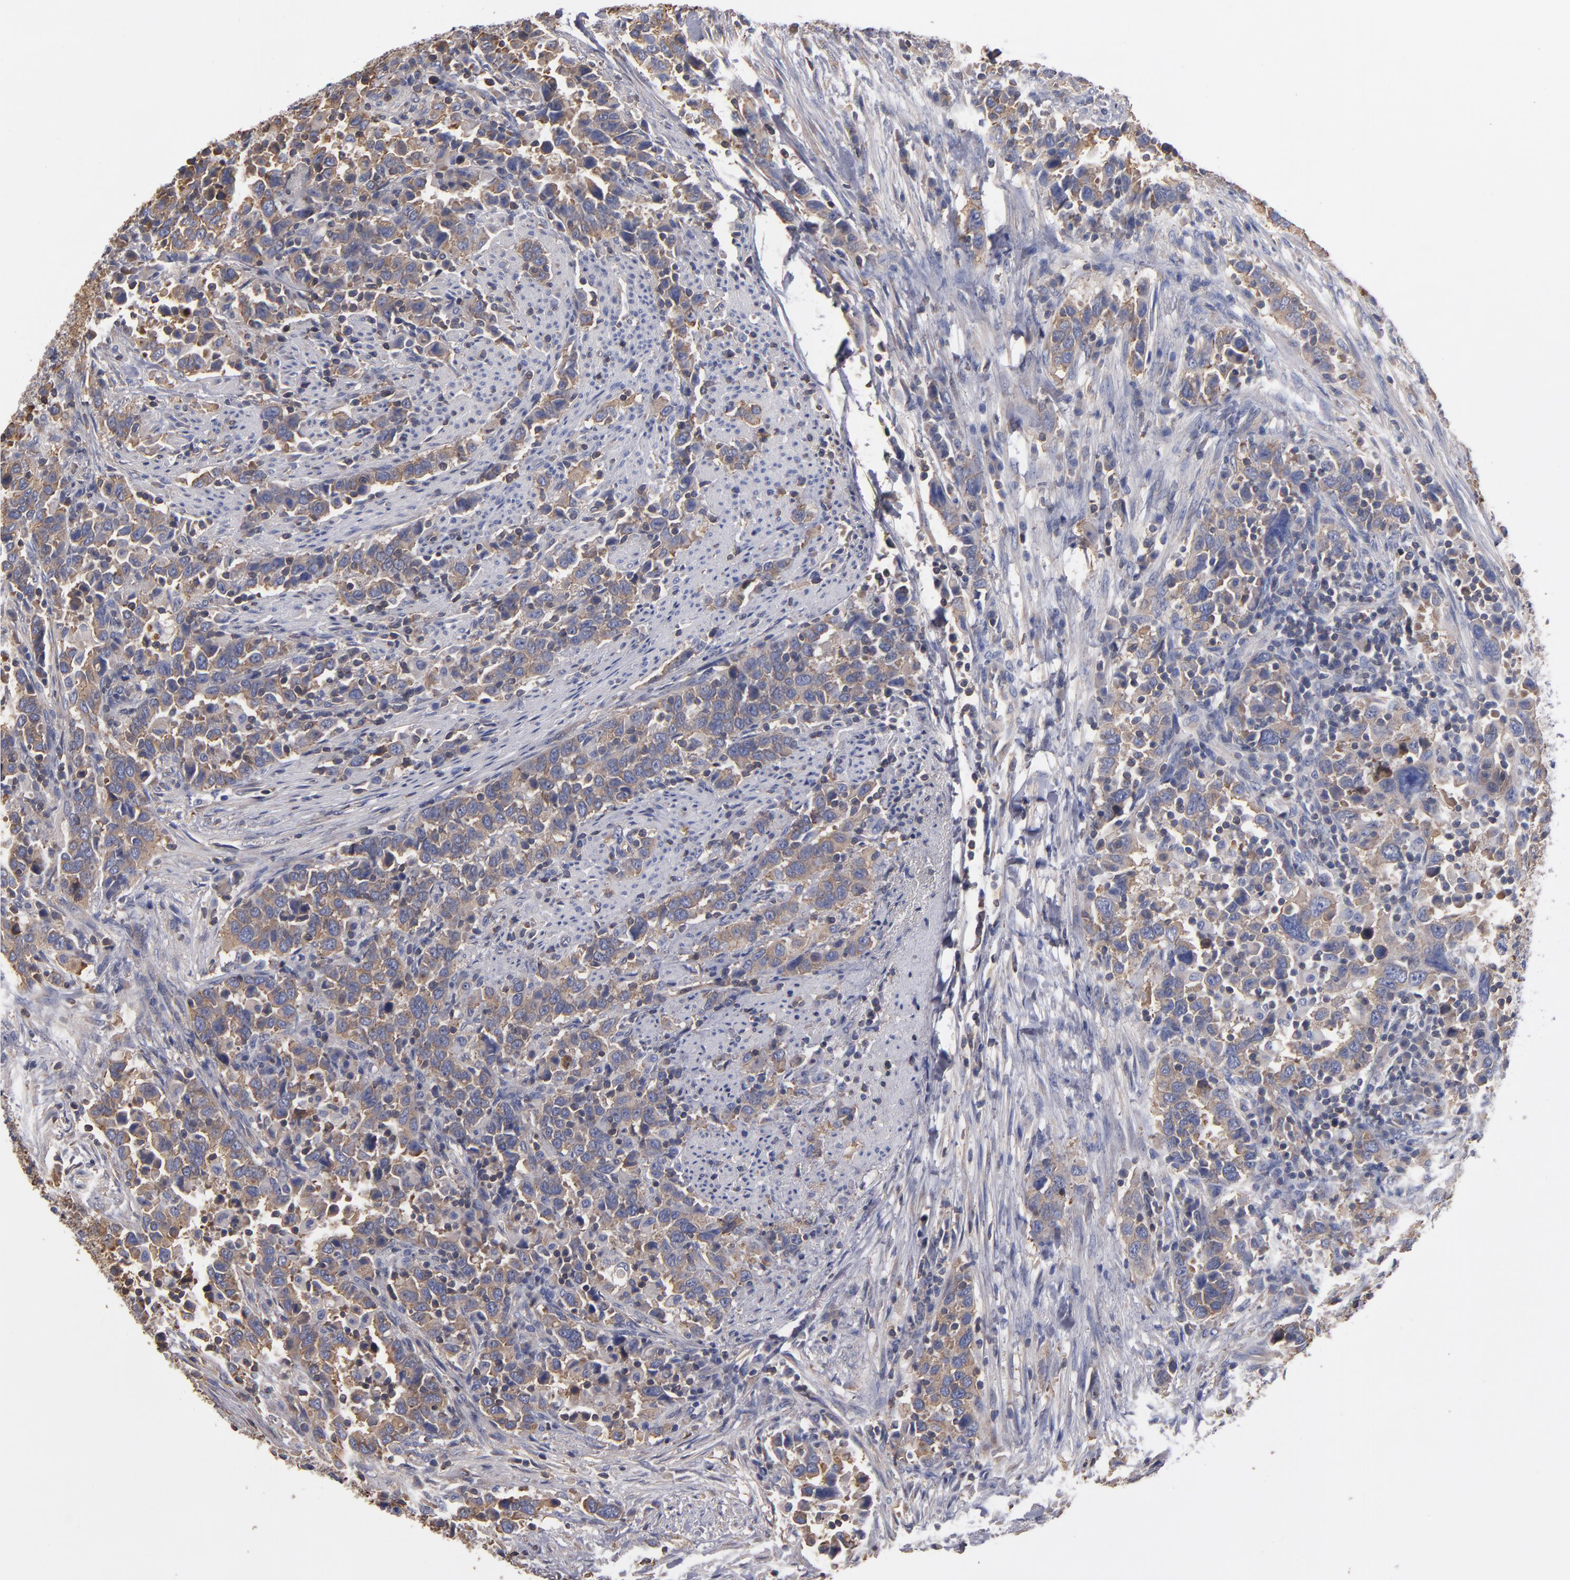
{"staining": {"intensity": "weak", "quantity": "25%-75%", "location": "cytoplasmic/membranous"}, "tissue": "urothelial cancer", "cell_type": "Tumor cells", "image_type": "cancer", "snomed": [{"axis": "morphology", "description": "Urothelial carcinoma, High grade"}, {"axis": "topography", "description": "Urinary bladder"}], "caption": "The image displays a brown stain indicating the presence of a protein in the cytoplasmic/membranous of tumor cells in high-grade urothelial carcinoma. Nuclei are stained in blue.", "gene": "ESYT2", "patient": {"sex": "male", "age": 61}}